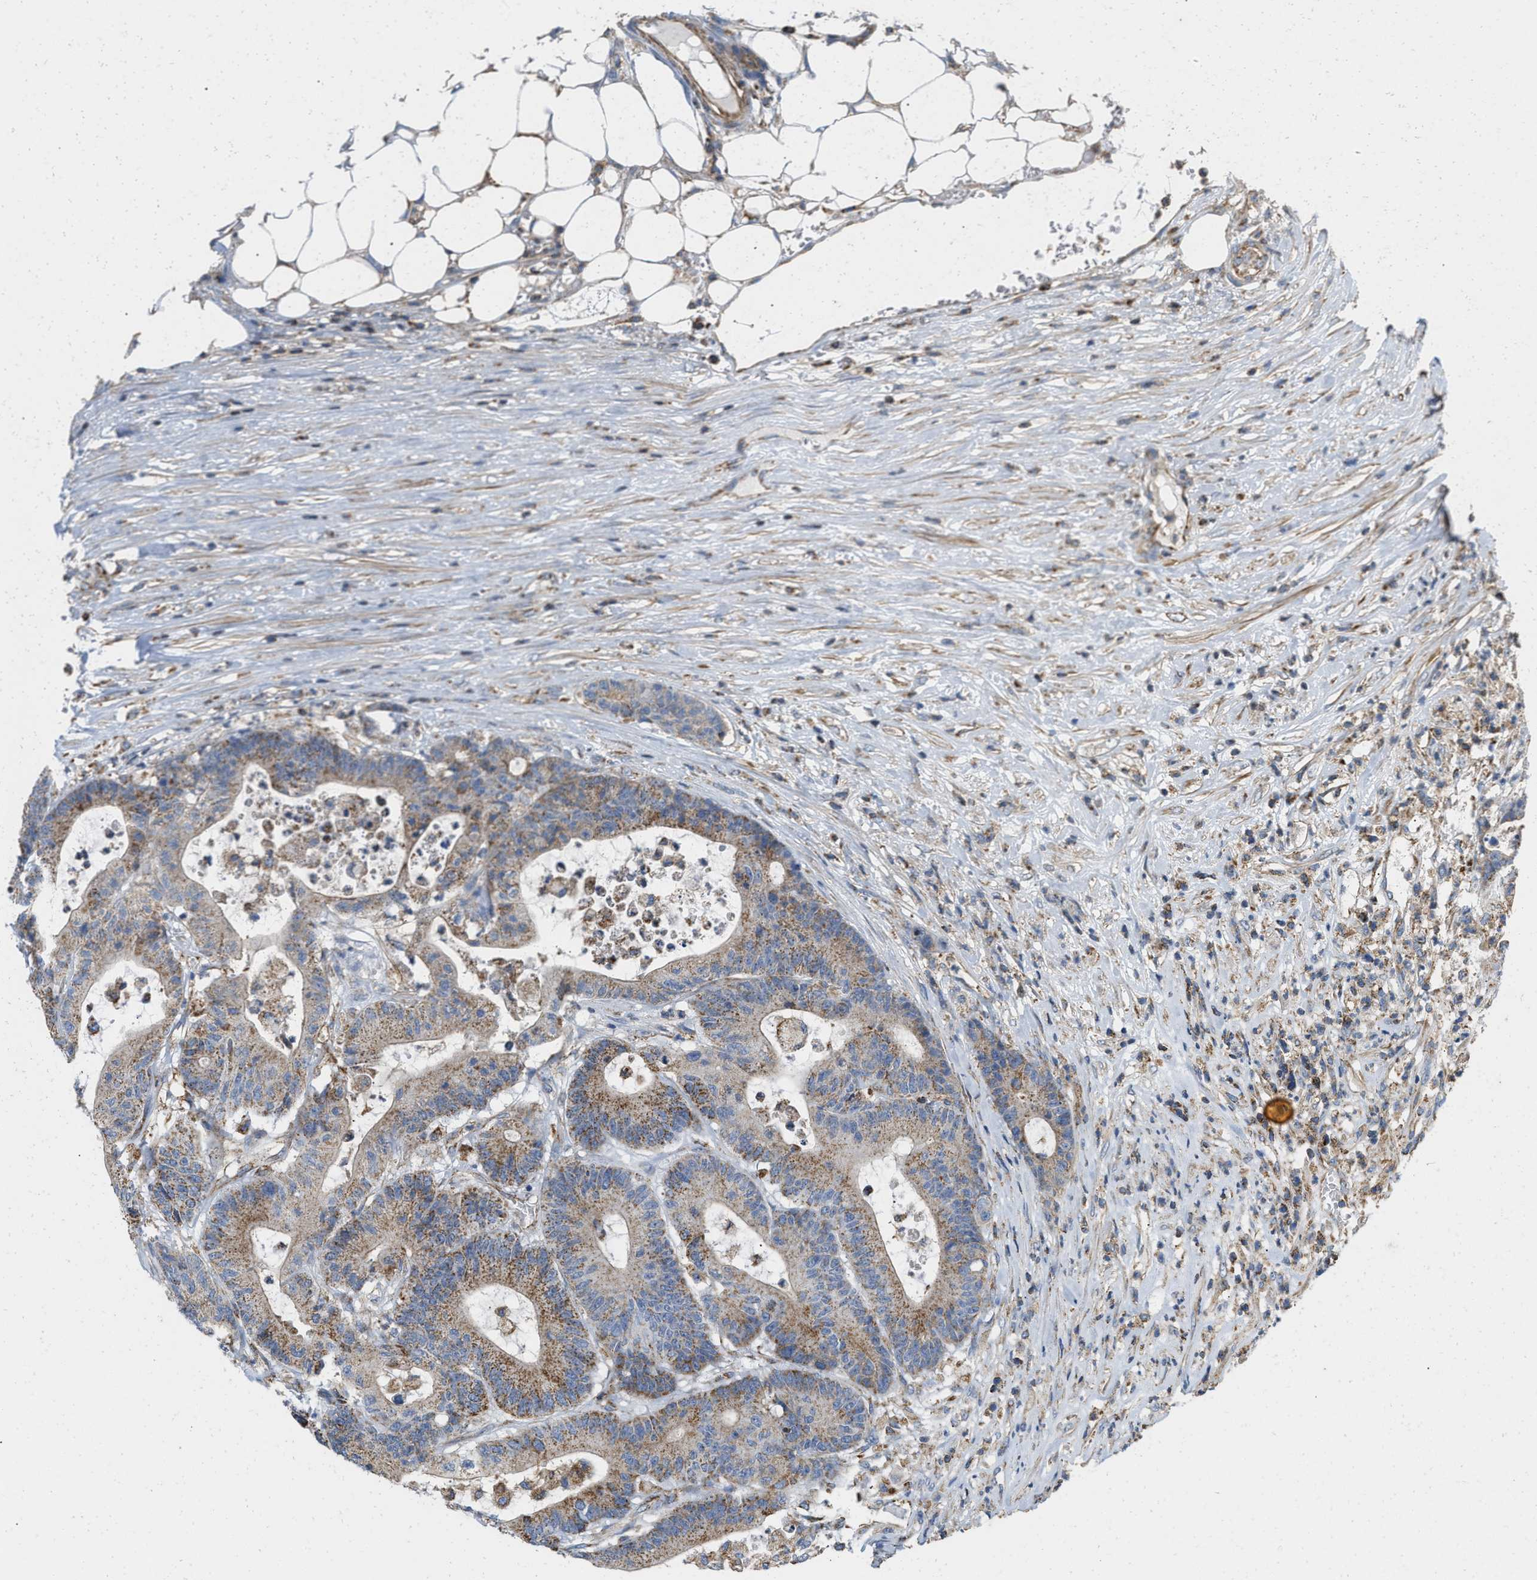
{"staining": {"intensity": "moderate", "quantity": ">75%", "location": "cytoplasmic/membranous"}, "tissue": "colorectal cancer", "cell_type": "Tumor cells", "image_type": "cancer", "snomed": [{"axis": "morphology", "description": "Adenocarcinoma, NOS"}, {"axis": "topography", "description": "Colon"}], "caption": "DAB (3,3'-diaminobenzidine) immunohistochemical staining of human adenocarcinoma (colorectal) demonstrates moderate cytoplasmic/membranous protein positivity in about >75% of tumor cells. The staining was performed using DAB (3,3'-diaminobenzidine) to visualize the protein expression in brown, while the nuclei were stained in blue with hematoxylin (Magnification: 20x).", "gene": "GRB10", "patient": {"sex": "female", "age": 84}}